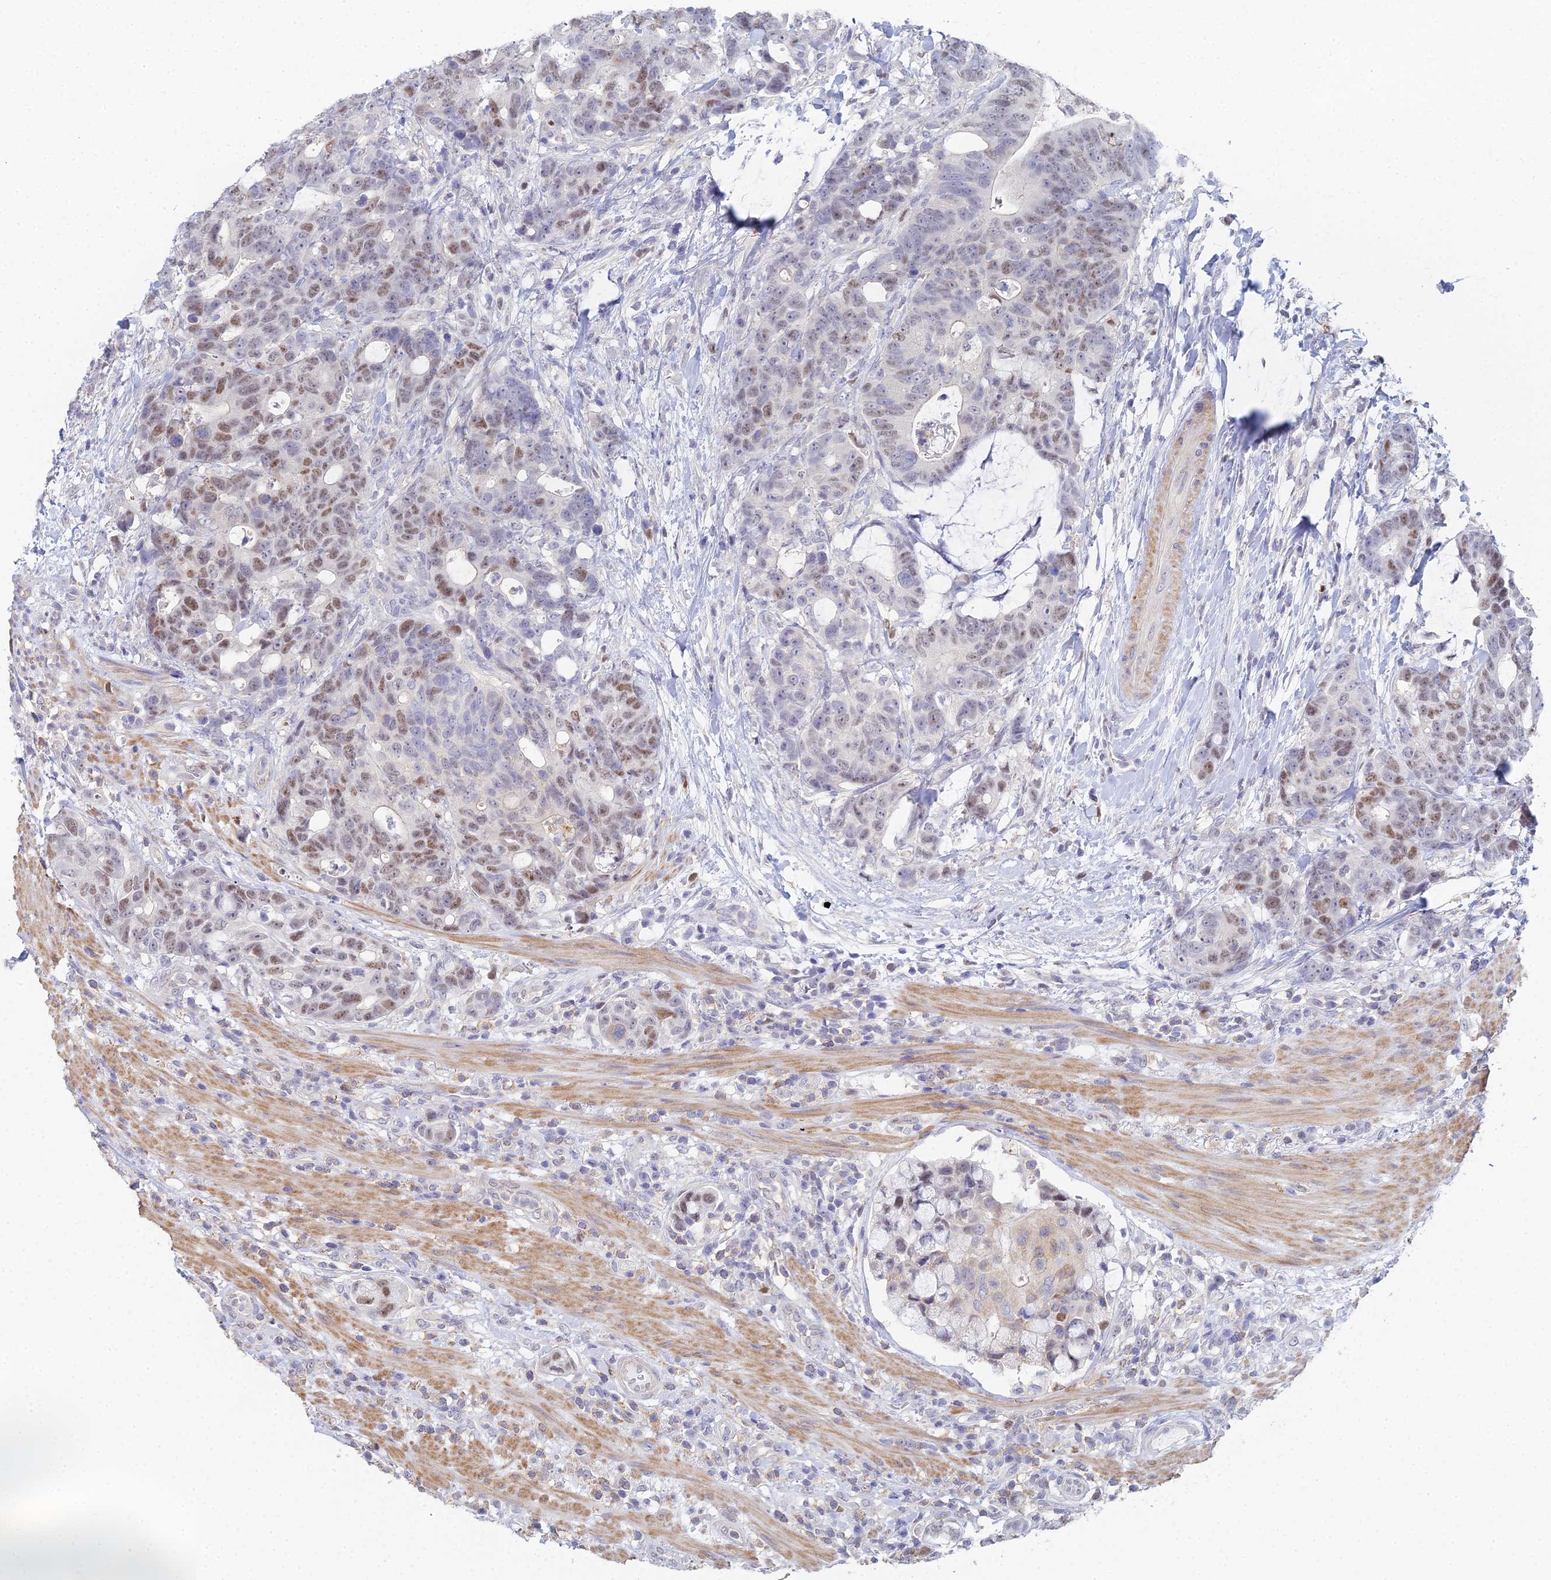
{"staining": {"intensity": "moderate", "quantity": ">75%", "location": "nuclear"}, "tissue": "colorectal cancer", "cell_type": "Tumor cells", "image_type": "cancer", "snomed": [{"axis": "morphology", "description": "Adenocarcinoma, NOS"}, {"axis": "topography", "description": "Colon"}], "caption": "This image shows colorectal cancer (adenocarcinoma) stained with immunohistochemistry to label a protein in brown. The nuclear of tumor cells show moderate positivity for the protein. Nuclei are counter-stained blue.", "gene": "MCM2", "patient": {"sex": "female", "age": 82}}